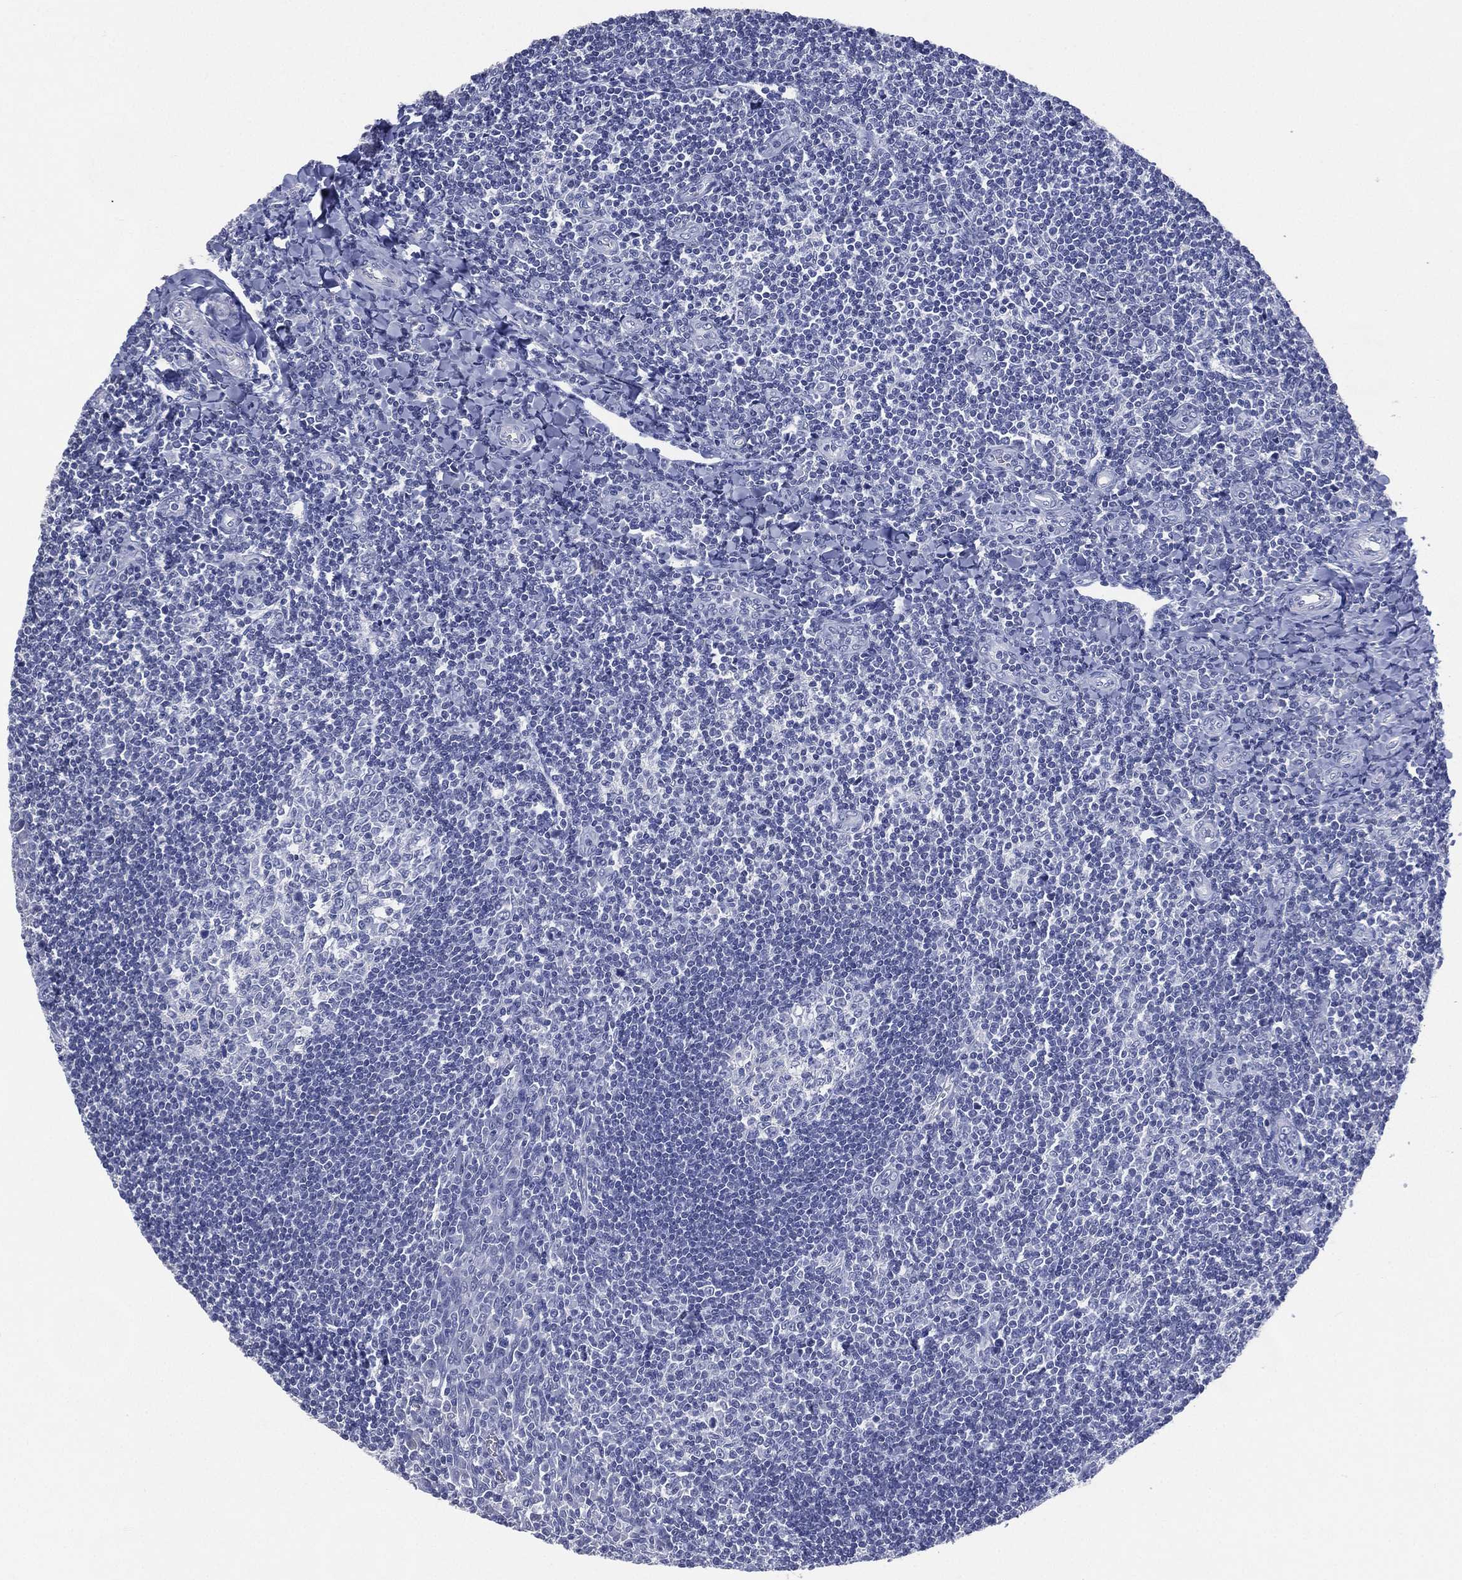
{"staining": {"intensity": "negative", "quantity": "none", "location": "none"}, "tissue": "tonsil", "cell_type": "Germinal center cells", "image_type": "normal", "snomed": [{"axis": "morphology", "description": "Normal tissue, NOS"}, {"axis": "topography", "description": "Tonsil"}], "caption": "This micrograph is of normal tonsil stained with immunohistochemistry (IHC) to label a protein in brown with the nuclei are counter-stained blue. There is no positivity in germinal center cells.", "gene": "TMEM247", "patient": {"sex": "female", "age": 12}}